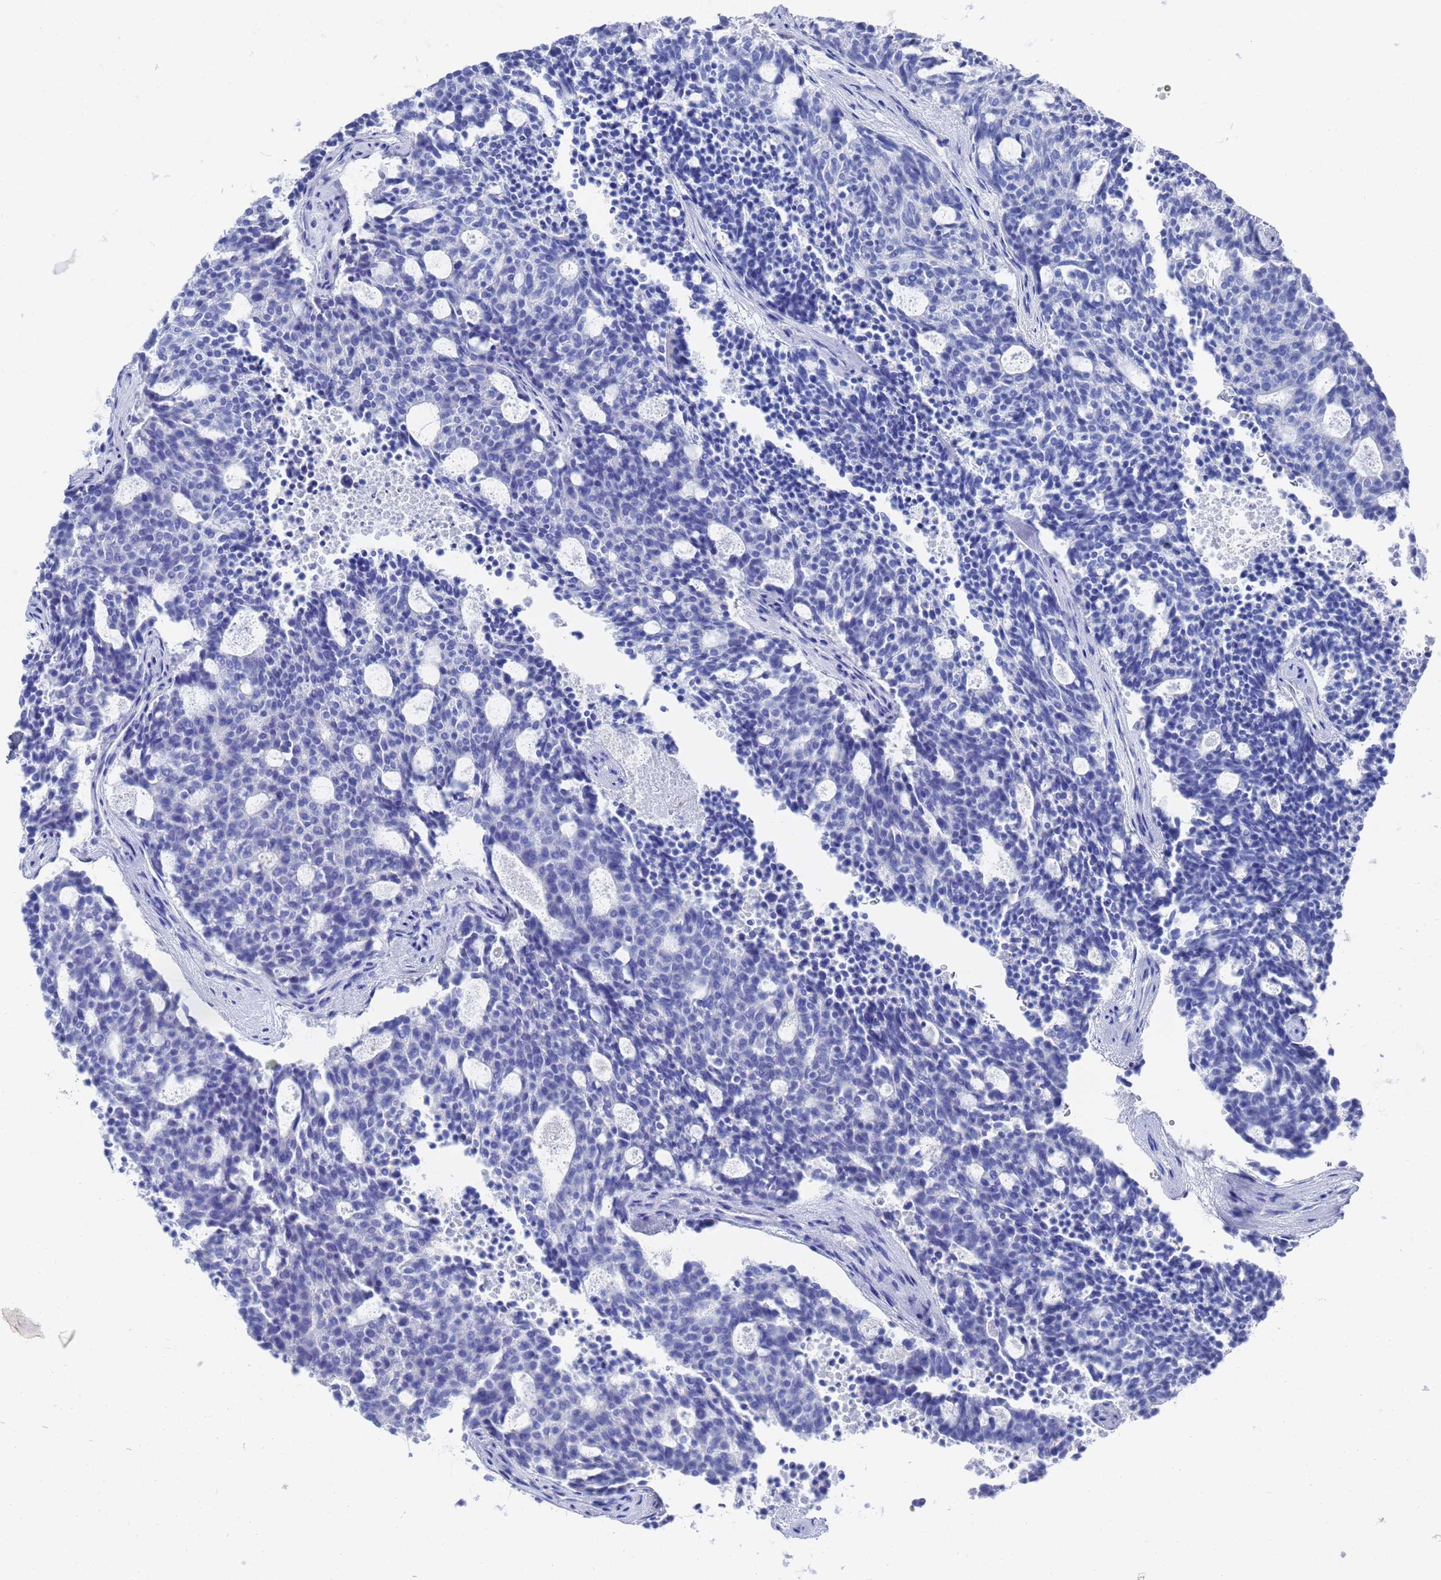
{"staining": {"intensity": "negative", "quantity": "none", "location": "none"}, "tissue": "carcinoid", "cell_type": "Tumor cells", "image_type": "cancer", "snomed": [{"axis": "morphology", "description": "Carcinoid, malignant, NOS"}, {"axis": "topography", "description": "Pancreas"}], "caption": "This is a micrograph of immunohistochemistry (IHC) staining of carcinoid (malignant), which shows no positivity in tumor cells.", "gene": "GGT1", "patient": {"sex": "female", "age": 54}}